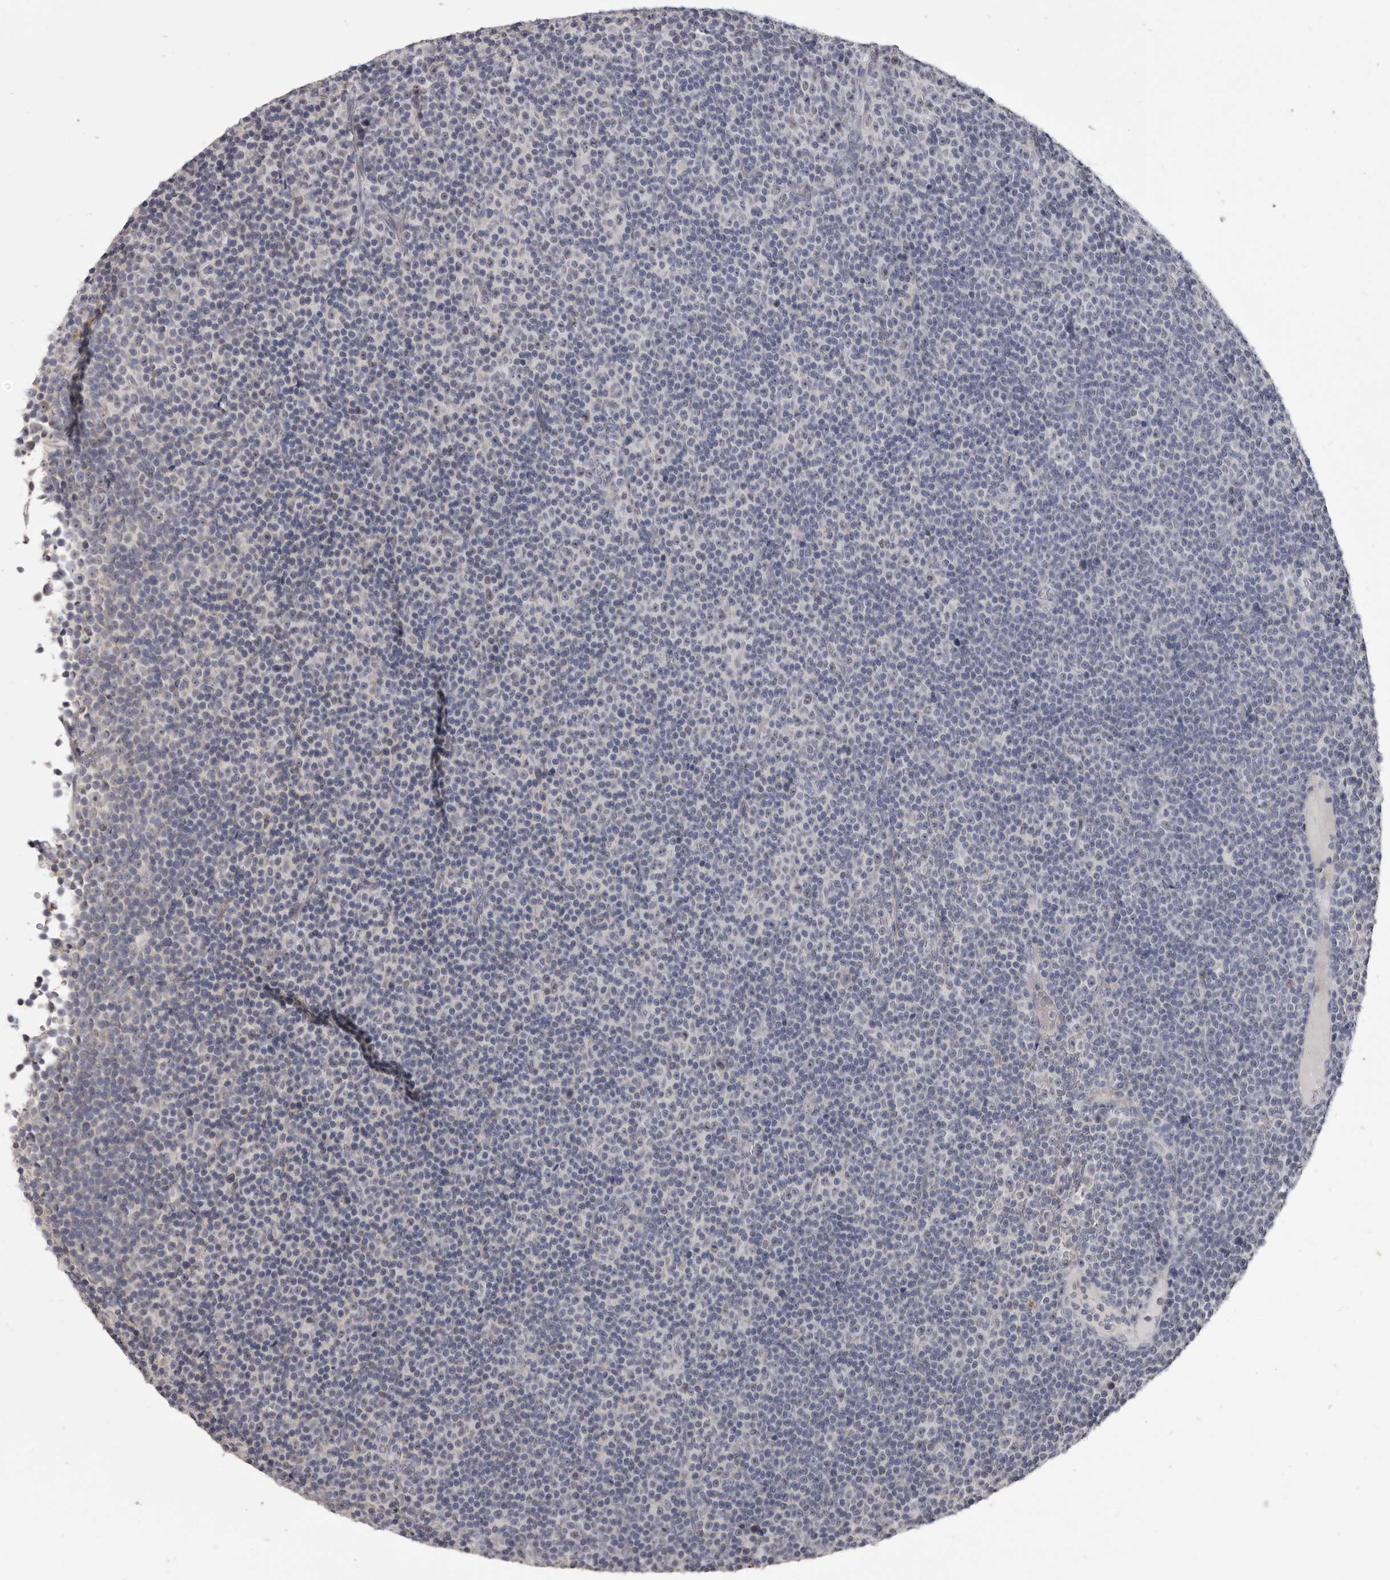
{"staining": {"intensity": "negative", "quantity": "none", "location": "none"}, "tissue": "lymphoma", "cell_type": "Tumor cells", "image_type": "cancer", "snomed": [{"axis": "morphology", "description": "Malignant lymphoma, non-Hodgkin's type, Low grade"}, {"axis": "topography", "description": "Lymph node"}], "caption": "A micrograph of lymphoma stained for a protein reveals no brown staining in tumor cells.", "gene": "CGN", "patient": {"sex": "female", "age": 67}}